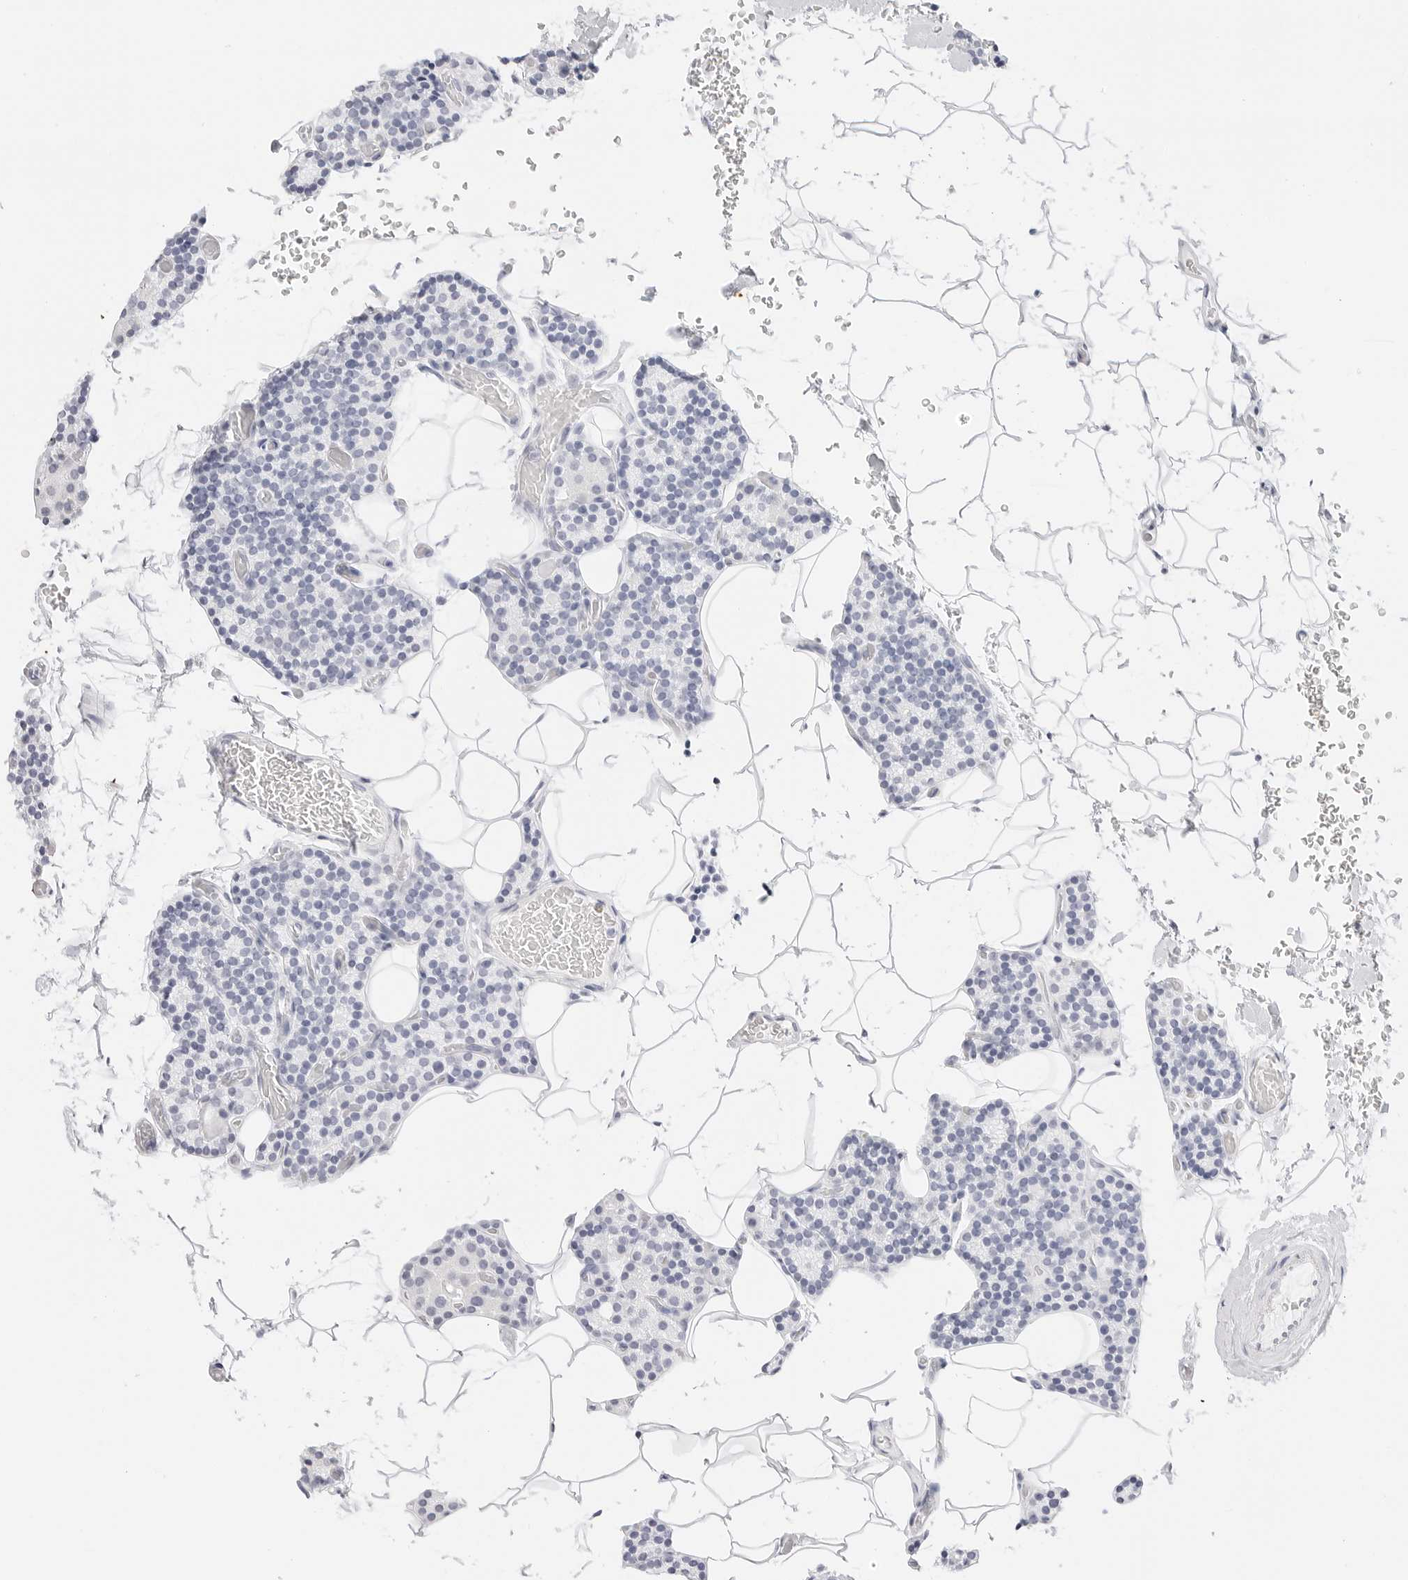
{"staining": {"intensity": "negative", "quantity": "none", "location": "none"}, "tissue": "parathyroid gland", "cell_type": "Glandular cells", "image_type": "normal", "snomed": [{"axis": "morphology", "description": "Normal tissue, NOS"}, {"axis": "topography", "description": "Parathyroid gland"}], "caption": "Benign parathyroid gland was stained to show a protein in brown. There is no significant positivity in glandular cells. (DAB immunohistochemistry (IHC) visualized using brightfield microscopy, high magnification).", "gene": "TFF2", "patient": {"sex": "male", "age": 52}}